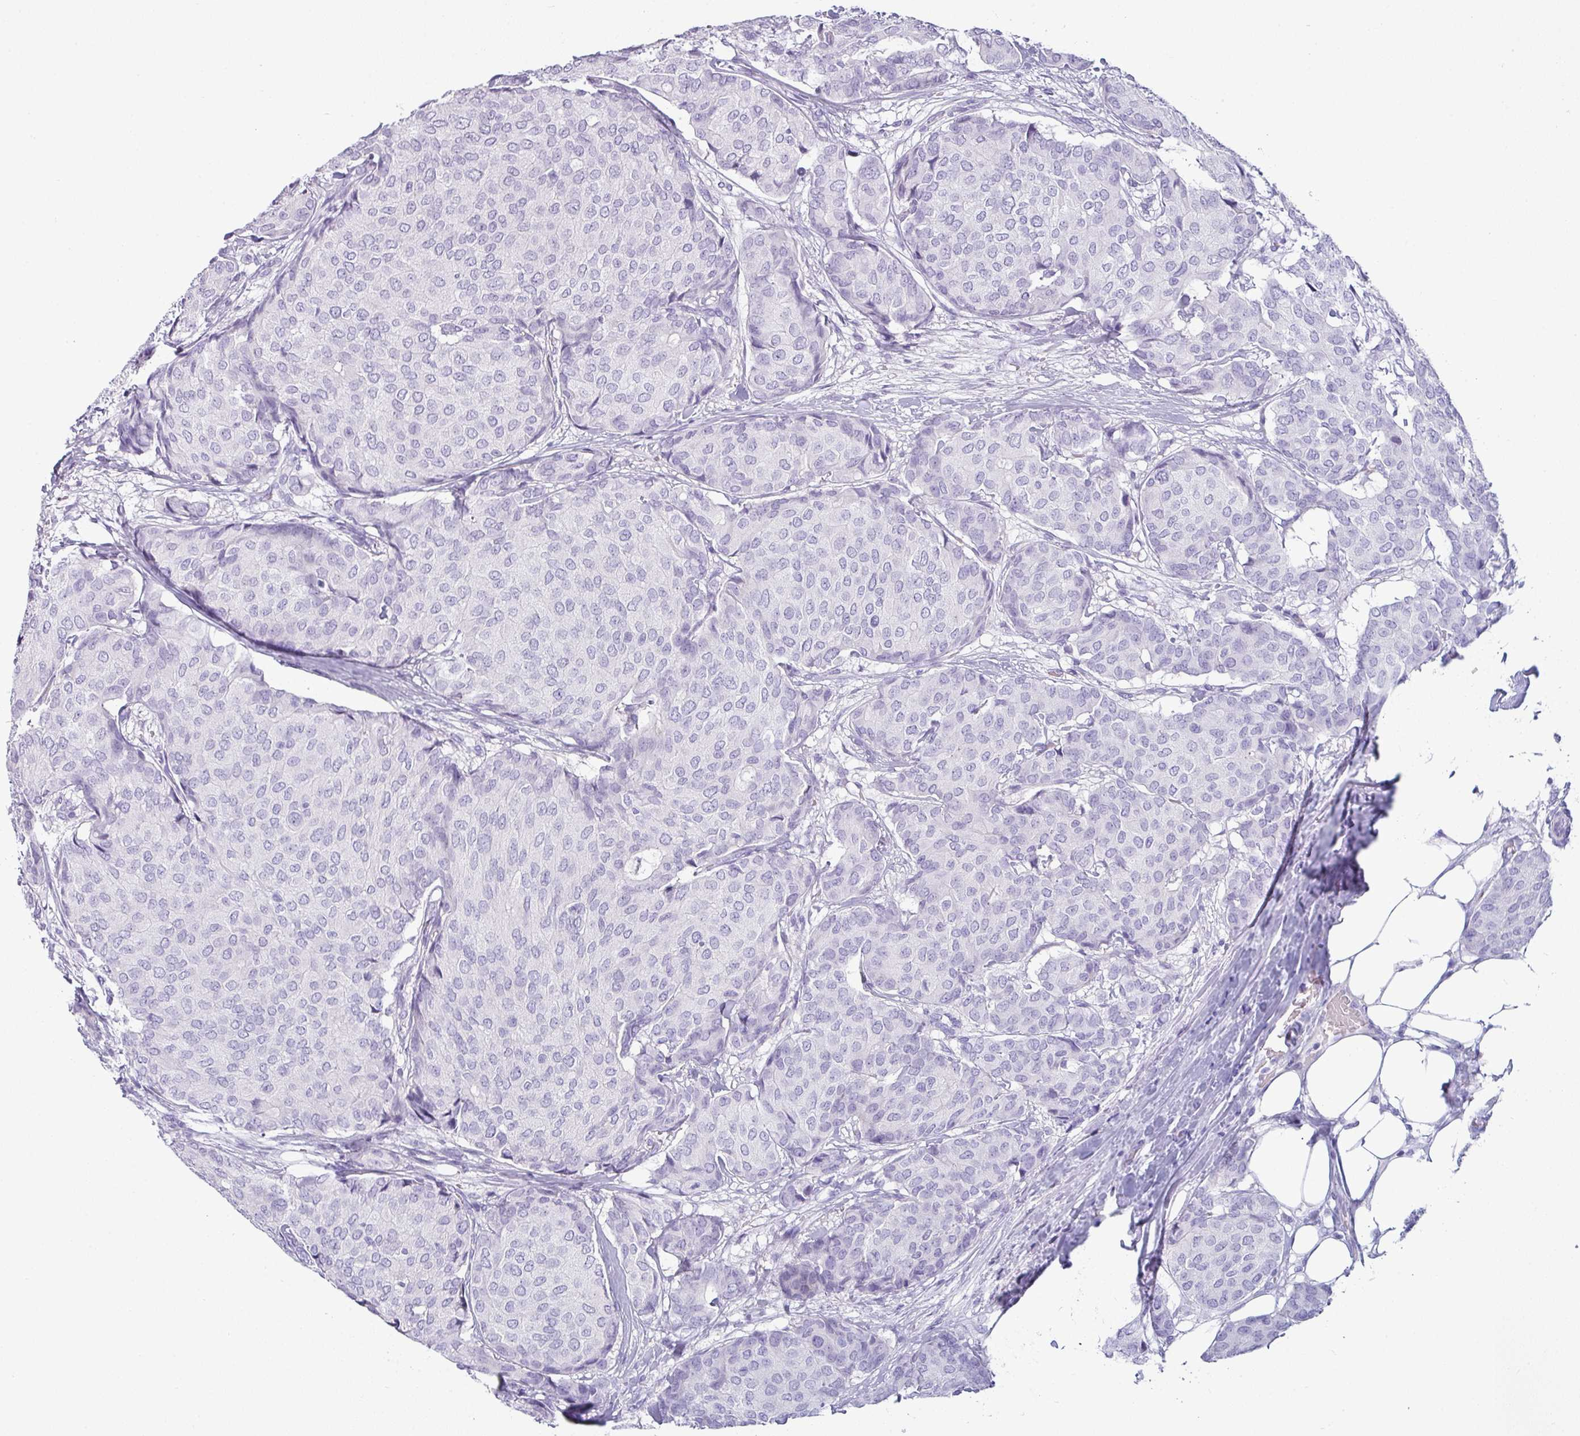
{"staining": {"intensity": "negative", "quantity": "none", "location": "none"}, "tissue": "breast cancer", "cell_type": "Tumor cells", "image_type": "cancer", "snomed": [{"axis": "morphology", "description": "Duct carcinoma"}, {"axis": "topography", "description": "Breast"}], "caption": "There is no significant positivity in tumor cells of infiltrating ductal carcinoma (breast).", "gene": "VCY1B", "patient": {"sex": "female", "age": 75}}